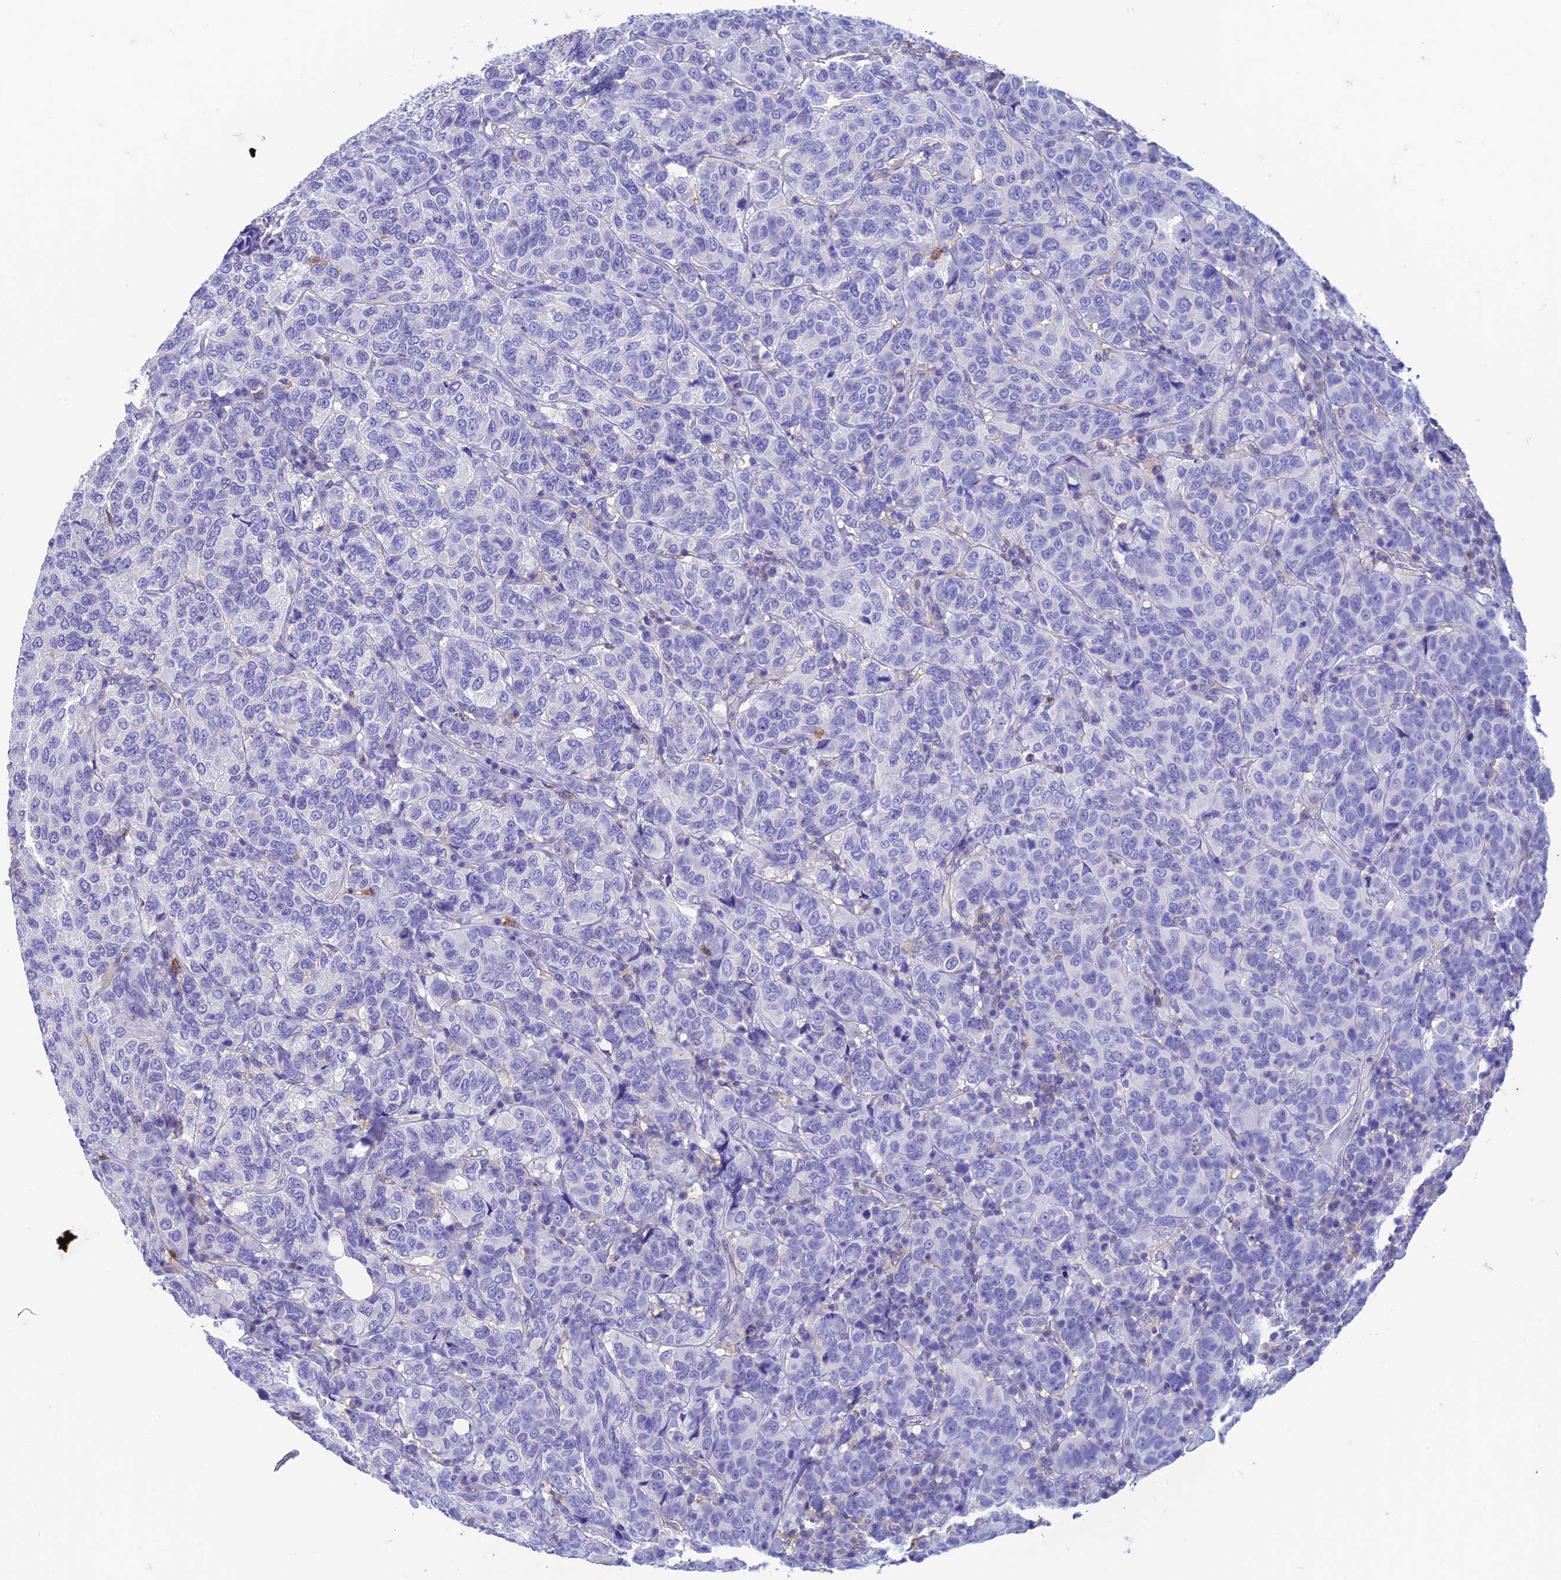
{"staining": {"intensity": "negative", "quantity": "none", "location": "none"}, "tissue": "breast cancer", "cell_type": "Tumor cells", "image_type": "cancer", "snomed": [{"axis": "morphology", "description": "Duct carcinoma"}, {"axis": "topography", "description": "Breast"}], "caption": "High magnification brightfield microscopy of breast intraductal carcinoma stained with DAB (brown) and counterstained with hematoxylin (blue): tumor cells show no significant positivity.", "gene": "FGF7", "patient": {"sex": "female", "age": 55}}